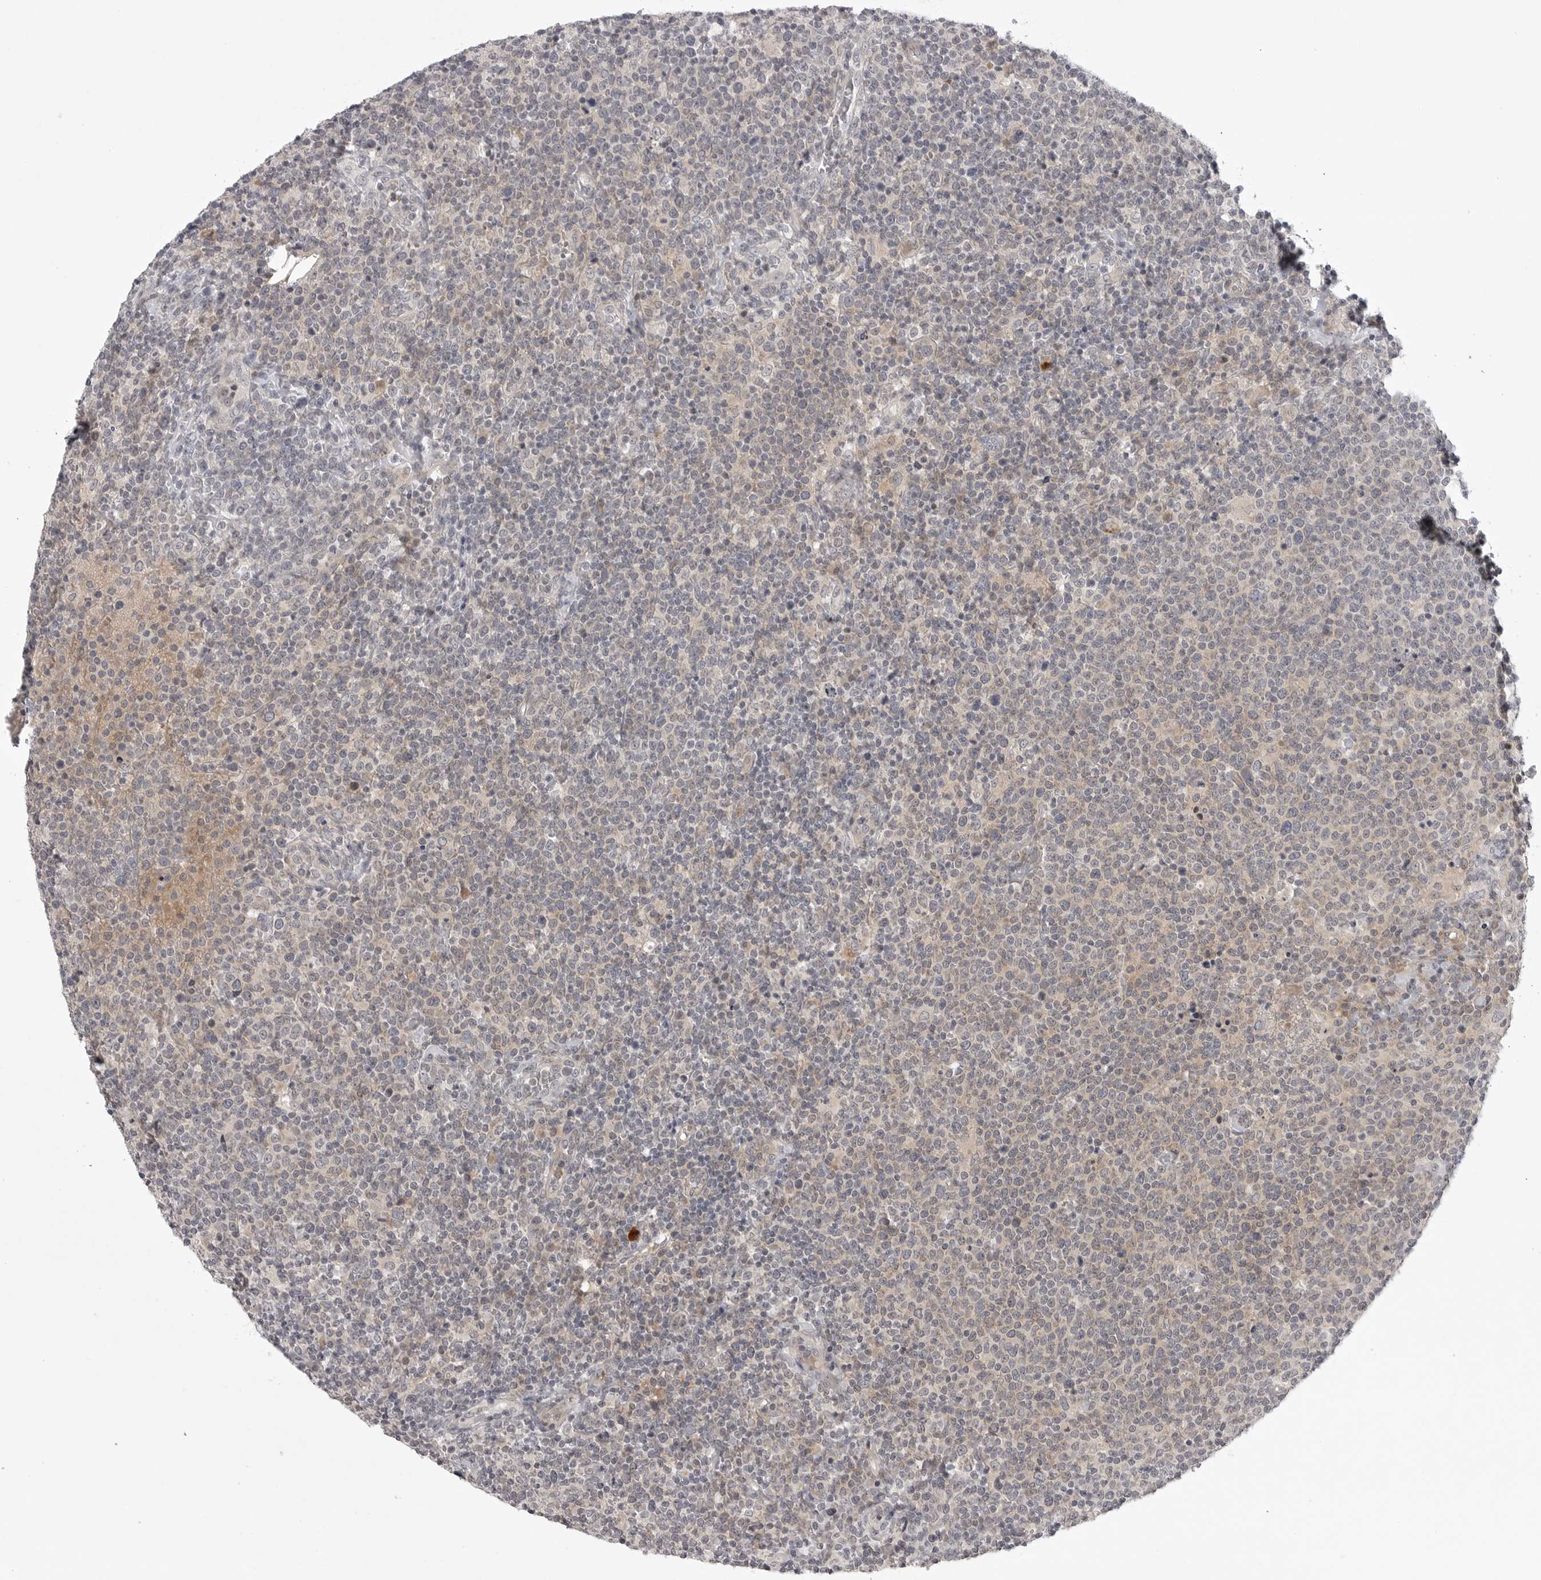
{"staining": {"intensity": "negative", "quantity": "none", "location": "none"}, "tissue": "lymphoma", "cell_type": "Tumor cells", "image_type": "cancer", "snomed": [{"axis": "morphology", "description": "Malignant lymphoma, non-Hodgkin's type, High grade"}, {"axis": "topography", "description": "Lymph node"}], "caption": "Protein analysis of lymphoma shows no significant staining in tumor cells.", "gene": "CD300LD", "patient": {"sex": "male", "age": 61}}